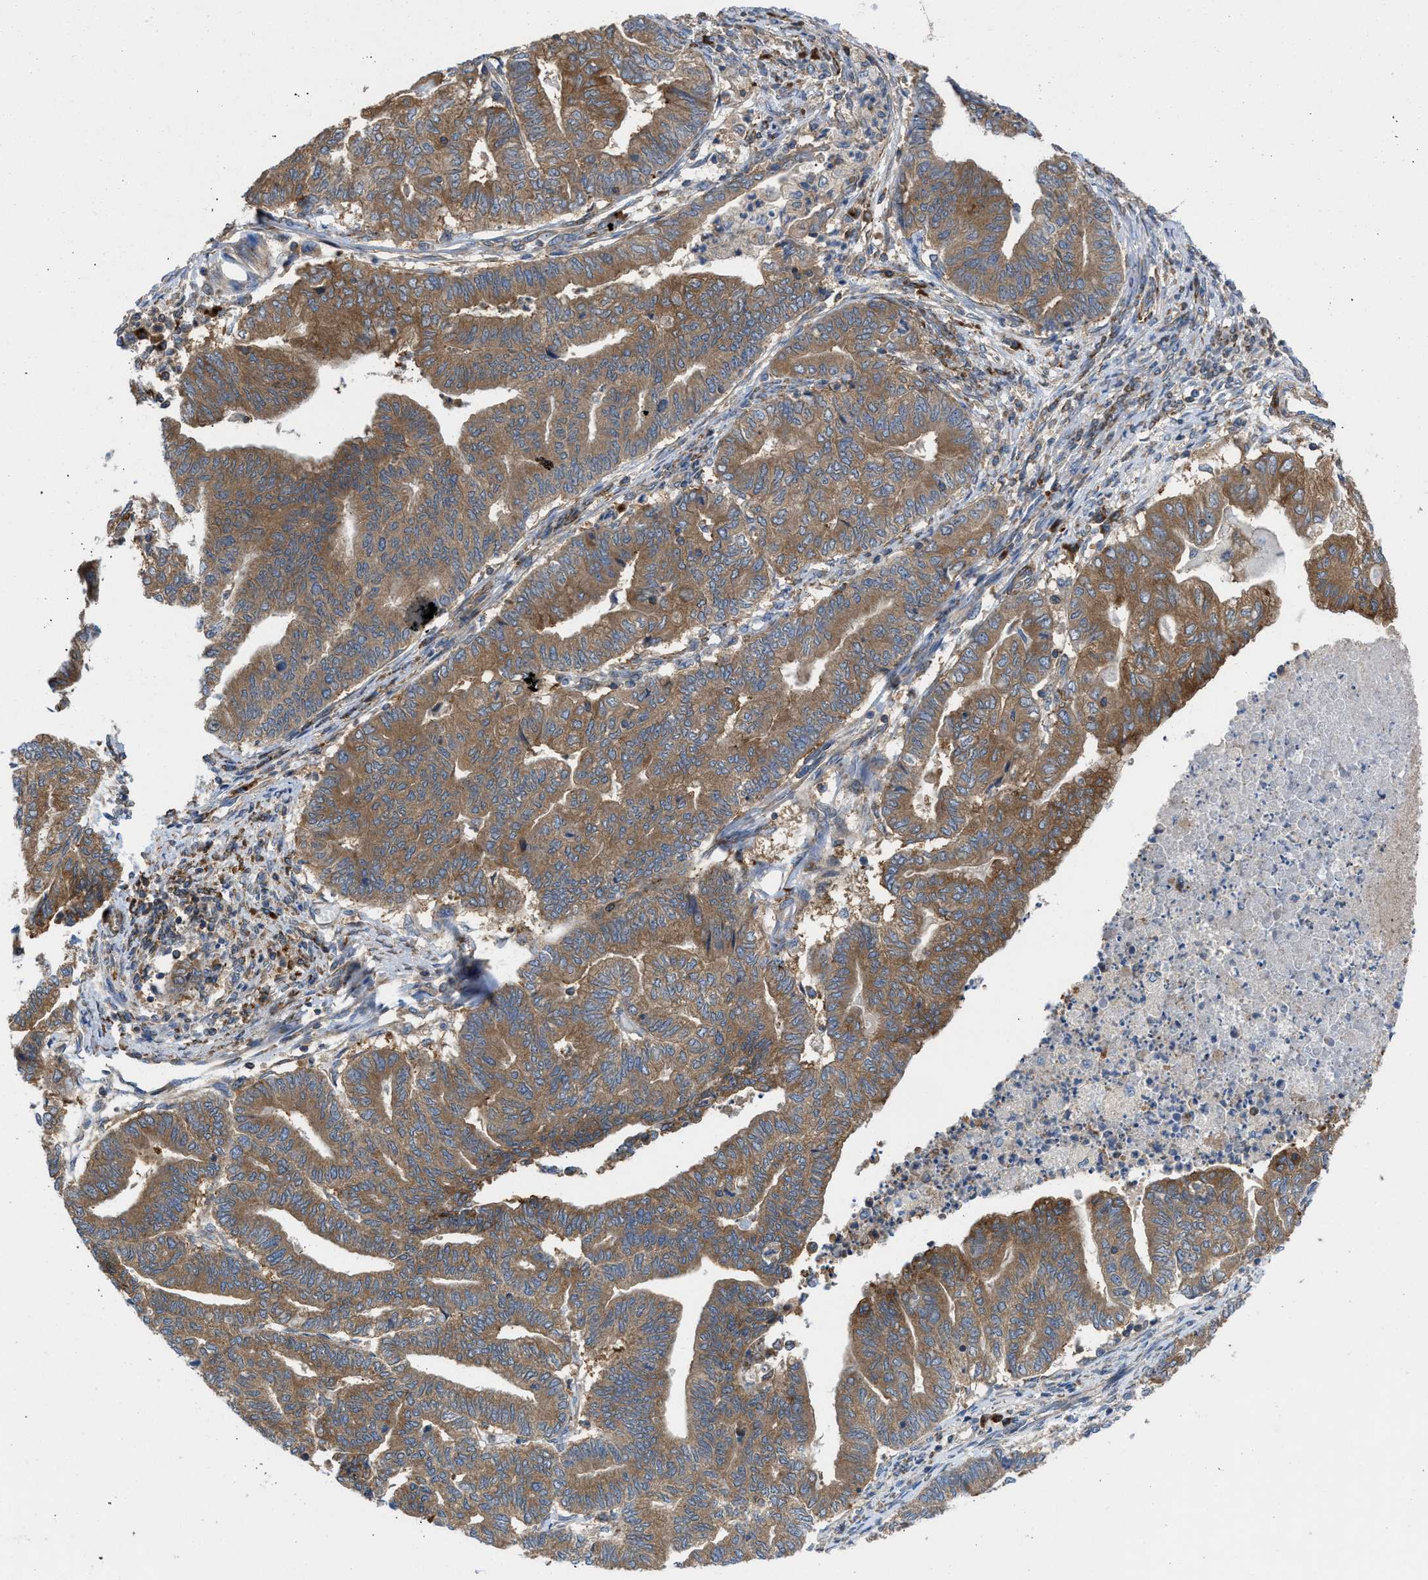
{"staining": {"intensity": "moderate", "quantity": ">75%", "location": "cytoplasmic/membranous"}, "tissue": "endometrial cancer", "cell_type": "Tumor cells", "image_type": "cancer", "snomed": [{"axis": "morphology", "description": "Adenocarcinoma, NOS"}, {"axis": "topography", "description": "Endometrium"}], "caption": "This histopathology image displays immunohistochemistry staining of human adenocarcinoma (endometrial), with medium moderate cytoplasmic/membranous positivity in about >75% of tumor cells.", "gene": "CHKB", "patient": {"sex": "female", "age": 79}}